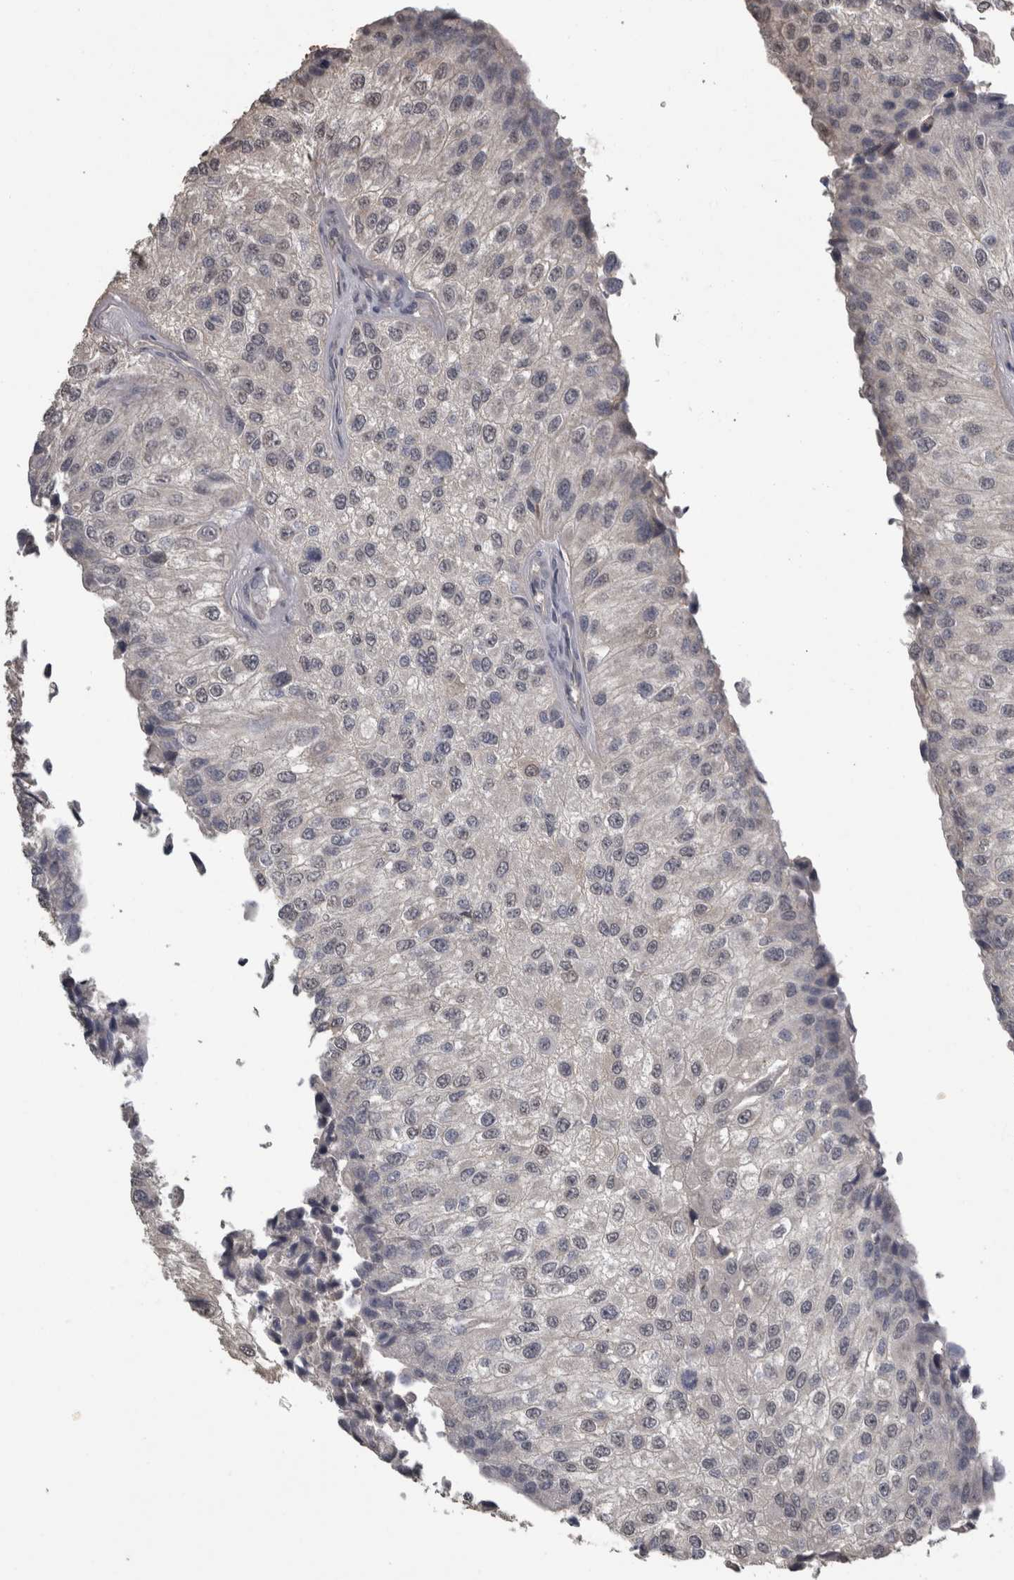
{"staining": {"intensity": "negative", "quantity": "none", "location": "none"}, "tissue": "urothelial cancer", "cell_type": "Tumor cells", "image_type": "cancer", "snomed": [{"axis": "morphology", "description": "Urothelial carcinoma, High grade"}, {"axis": "topography", "description": "Kidney"}, {"axis": "topography", "description": "Urinary bladder"}], "caption": "DAB immunohistochemical staining of urothelial carcinoma (high-grade) reveals no significant expression in tumor cells.", "gene": "PIK3AP1", "patient": {"sex": "male", "age": 77}}